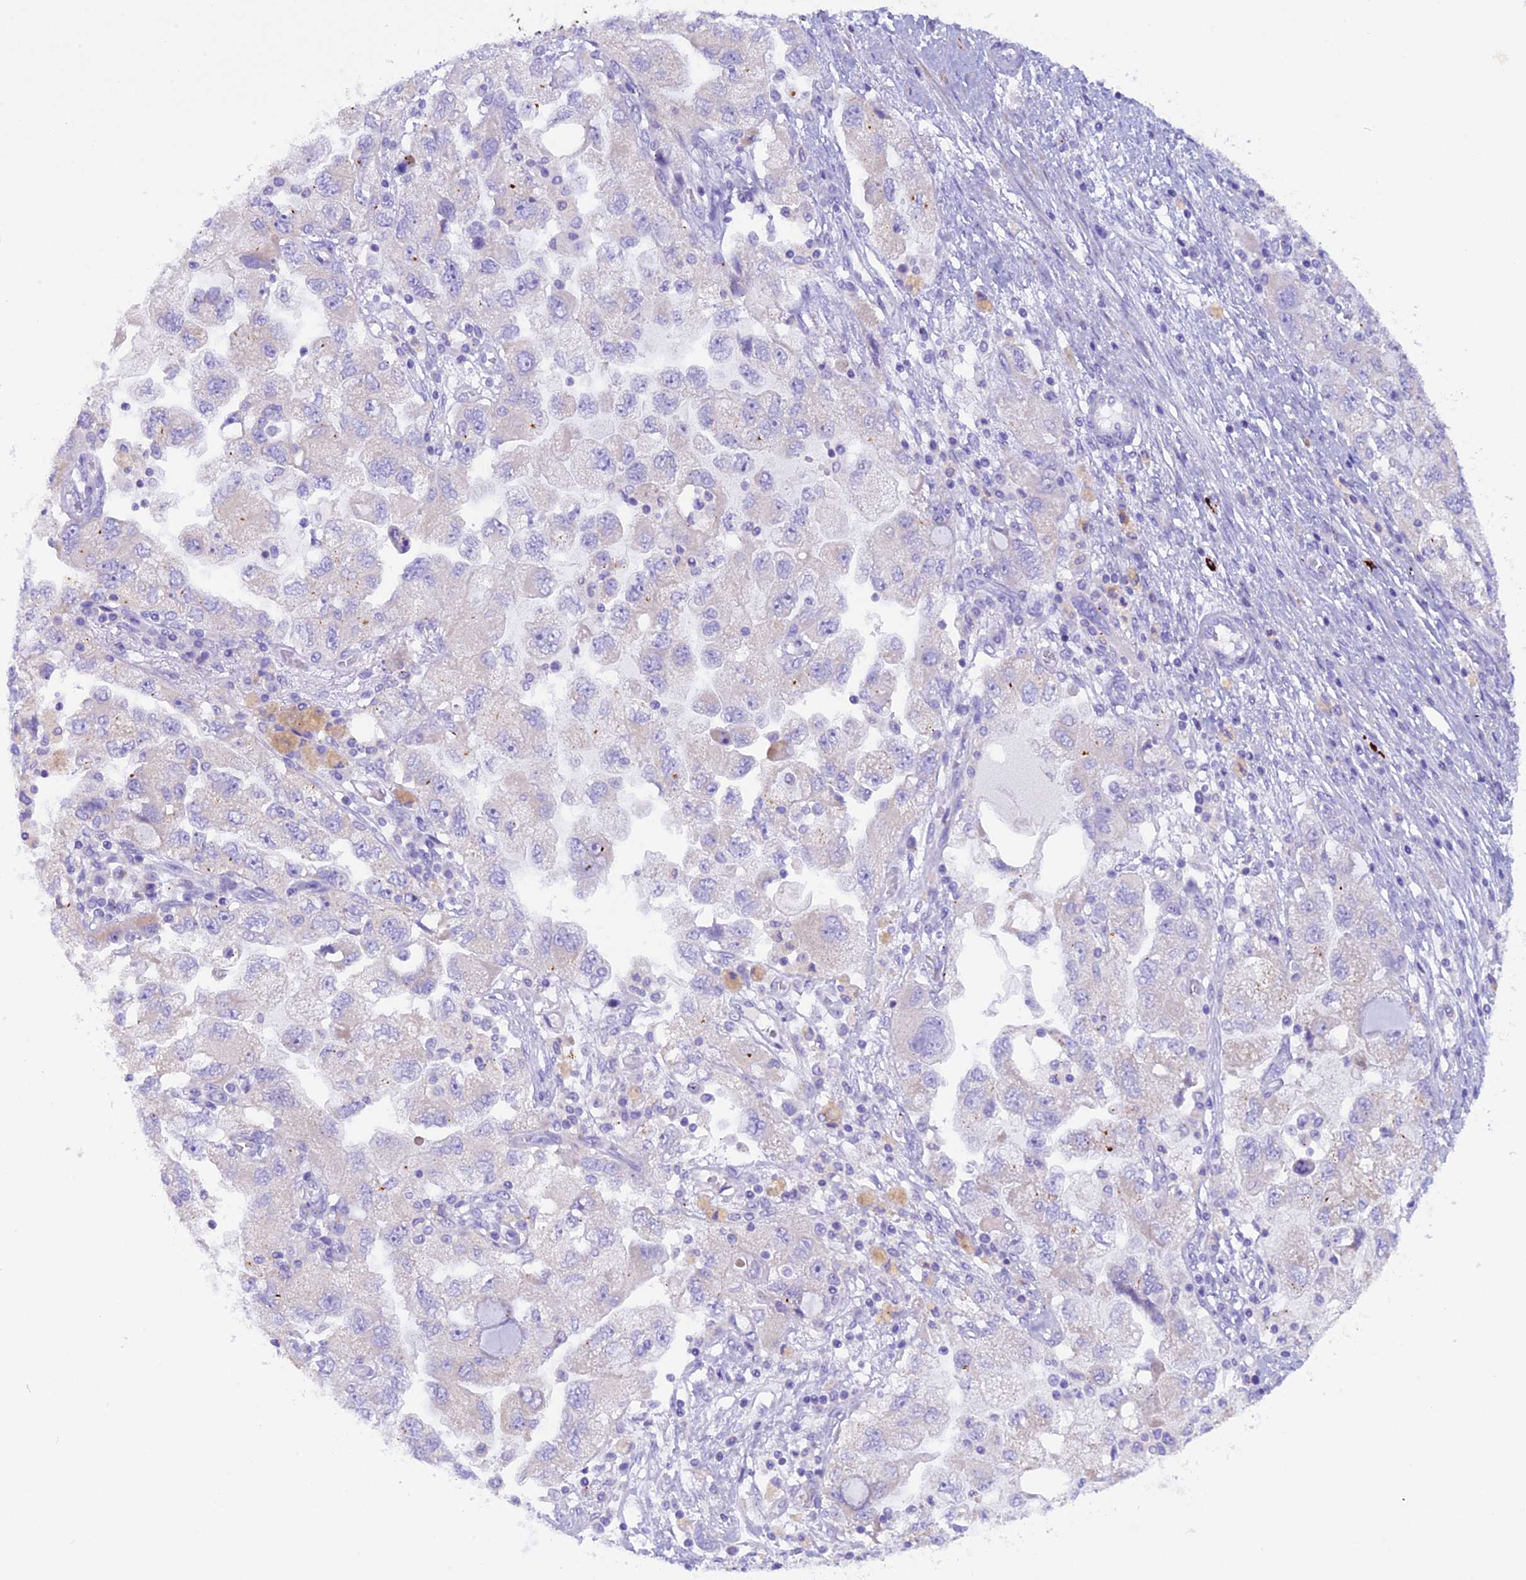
{"staining": {"intensity": "negative", "quantity": "none", "location": "none"}, "tissue": "ovarian cancer", "cell_type": "Tumor cells", "image_type": "cancer", "snomed": [{"axis": "morphology", "description": "Carcinoma, NOS"}, {"axis": "morphology", "description": "Cystadenocarcinoma, serous, NOS"}, {"axis": "topography", "description": "Ovary"}], "caption": "The immunohistochemistry image has no significant staining in tumor cells of ovarian cancer (carcinoma) tissue.", "gene": "RTTN", "patient": {"sex": "female", "age": 69}}